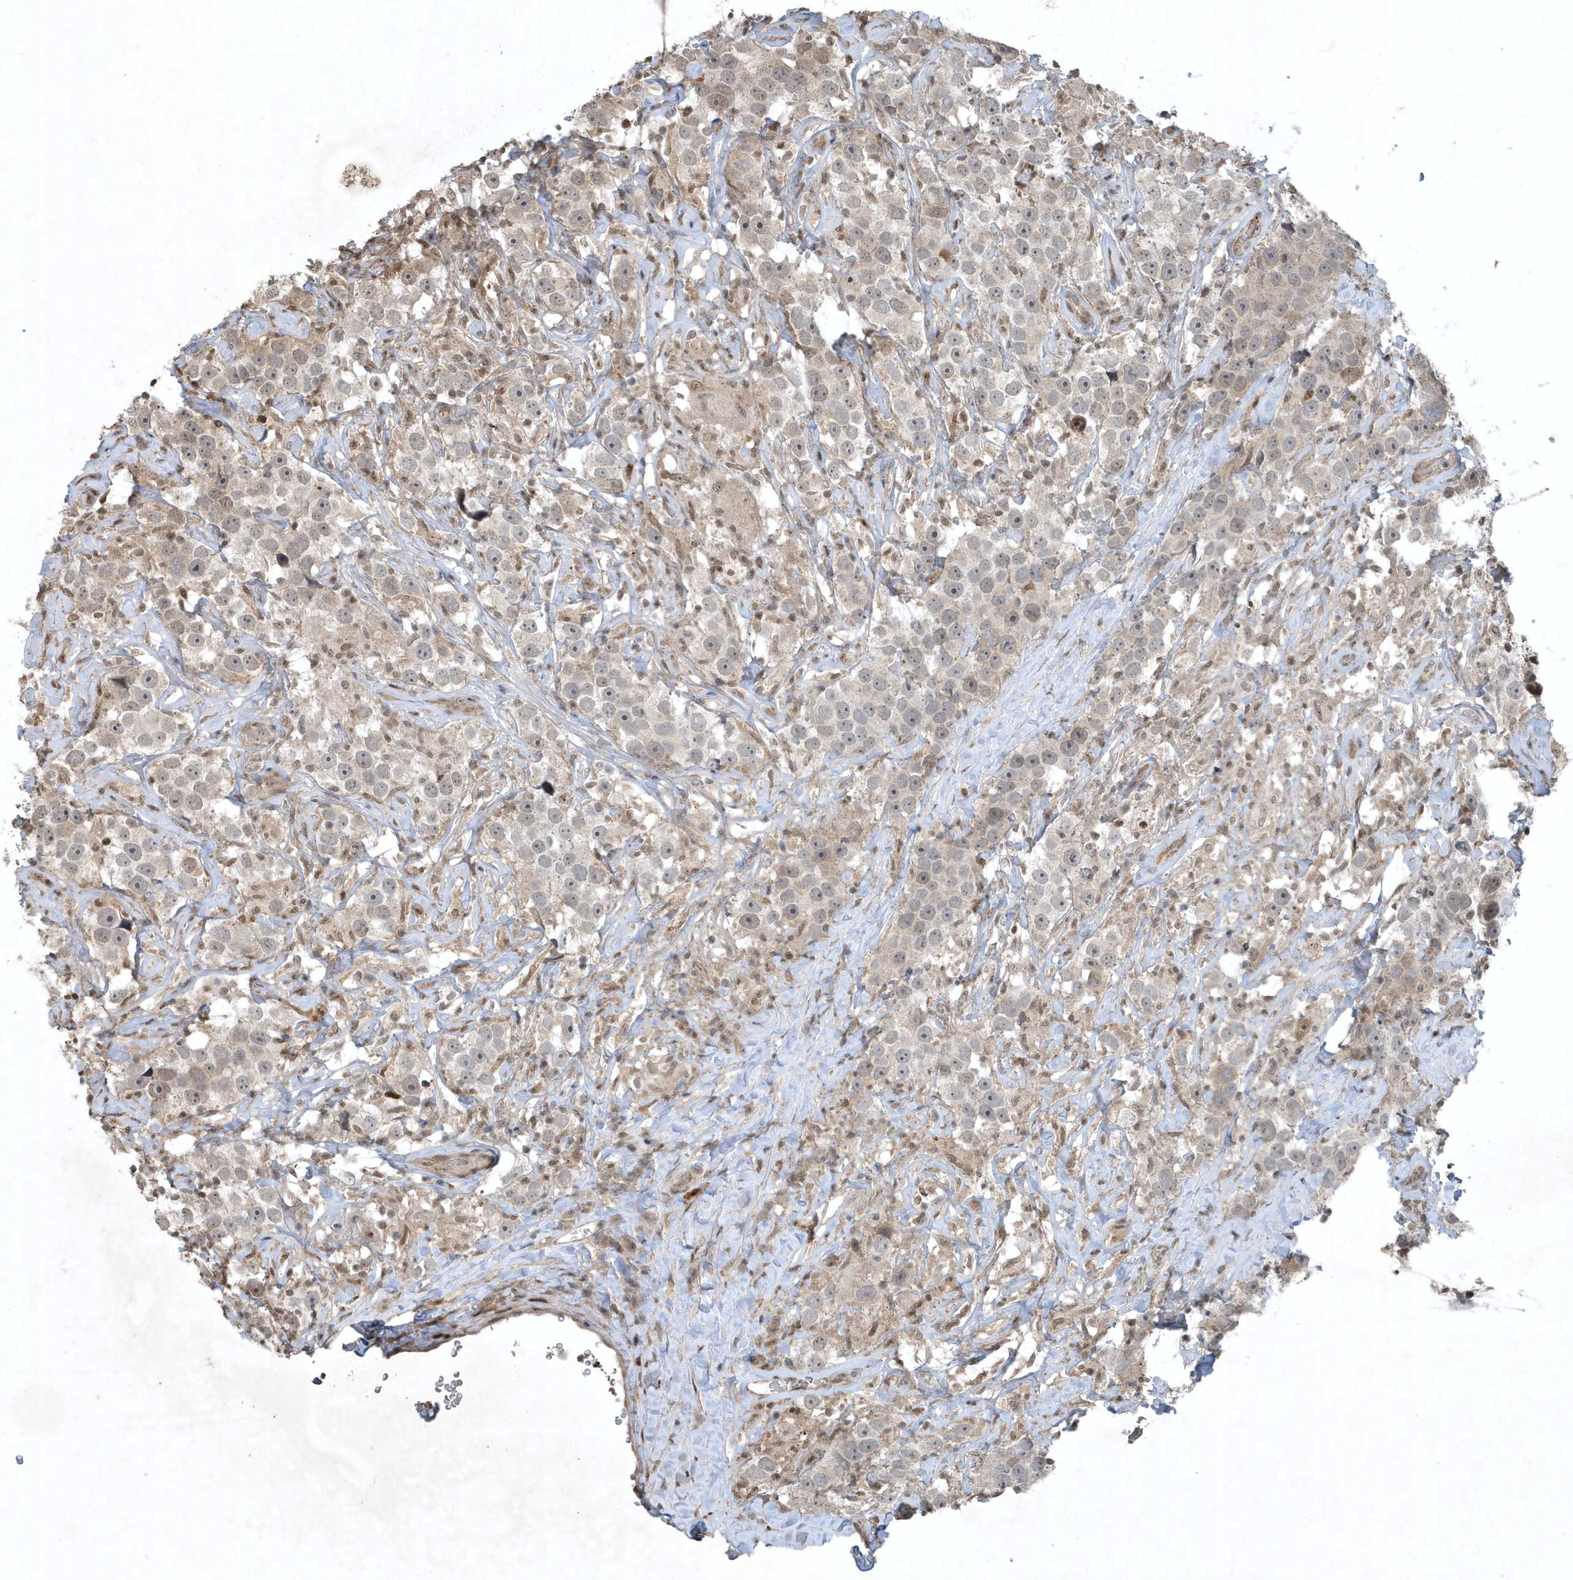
{"staining": {"intensity": "negative", "quantity": "none", "location": "none"}, "tissue": "testis cancer", "cell_type": "Tumor cells", "image_type": "cancer", "snomed": [{"axis": "morphology", "description": "Seminoma, NOS"}, {"axis": "topography", "description": "Testis"}], "caption": "High power microscopy image of an immunohistochemistry (IHC) photomicrograph of testis cancer (seminoma), revealing no significant staining in tumor cells.", "gene": "HSPA1A", "patient": {"sex": "male", "age": 49}}